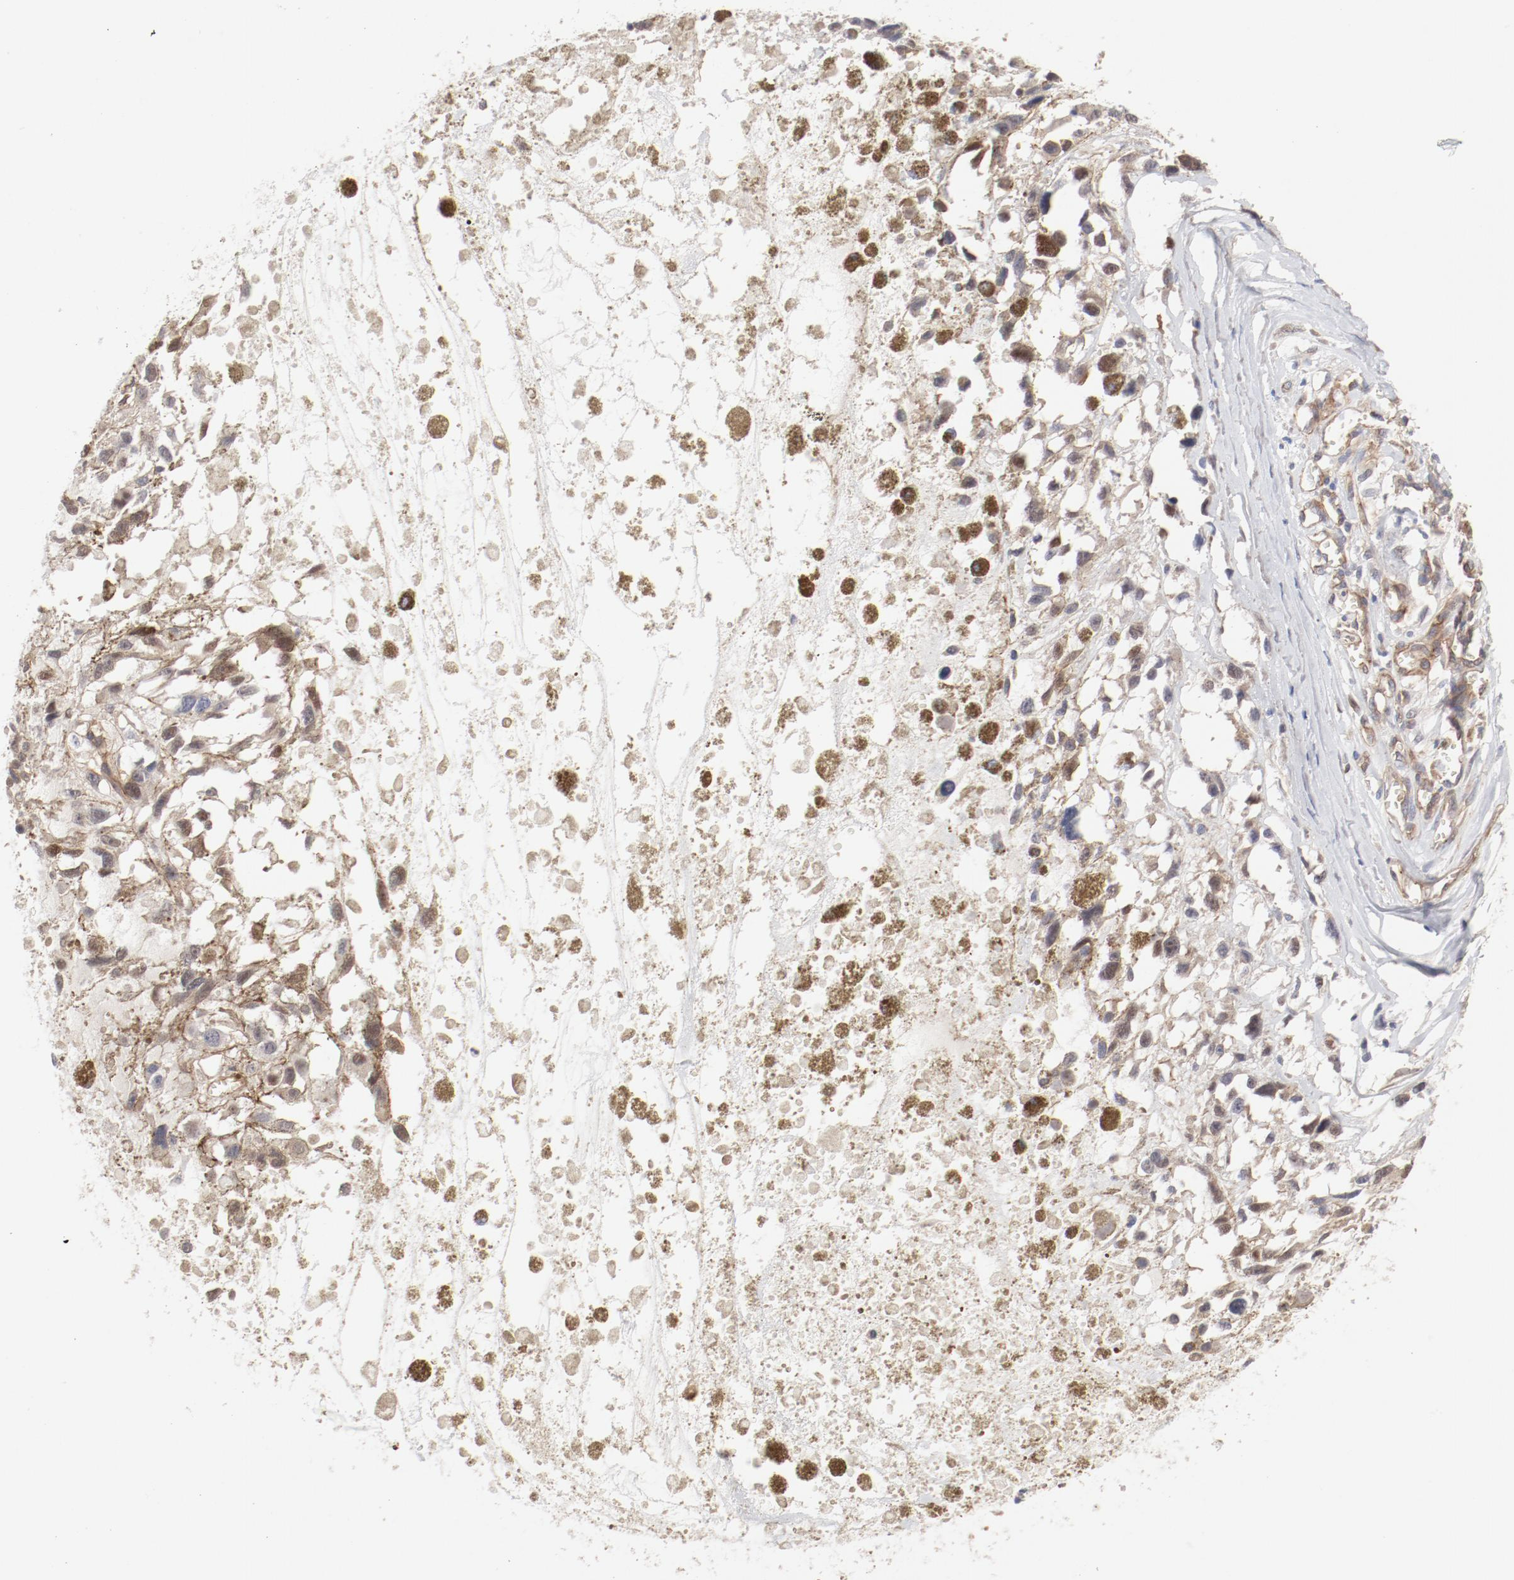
{"staining": {"intensity": "weak", "quantity": "25%-75%", "location": "nuclear"}, "tissue": "melanoma", "cell_type": "Tumor cells", "image_type": "cancer", "snomed": [{"axis": "morphology", "description": "Malignant melanoma, Metastatic site"}, {"axis": "topography", "description": "Lymph node"}], "caption": "A photomicrograph showing weak nuclear expression in about 25%-75% of tumor cells in melanoma, as visualized by brown immunohistochemical staining.", "gene": "MAGED4", "patient": {"sex": "male", "age": 59}}